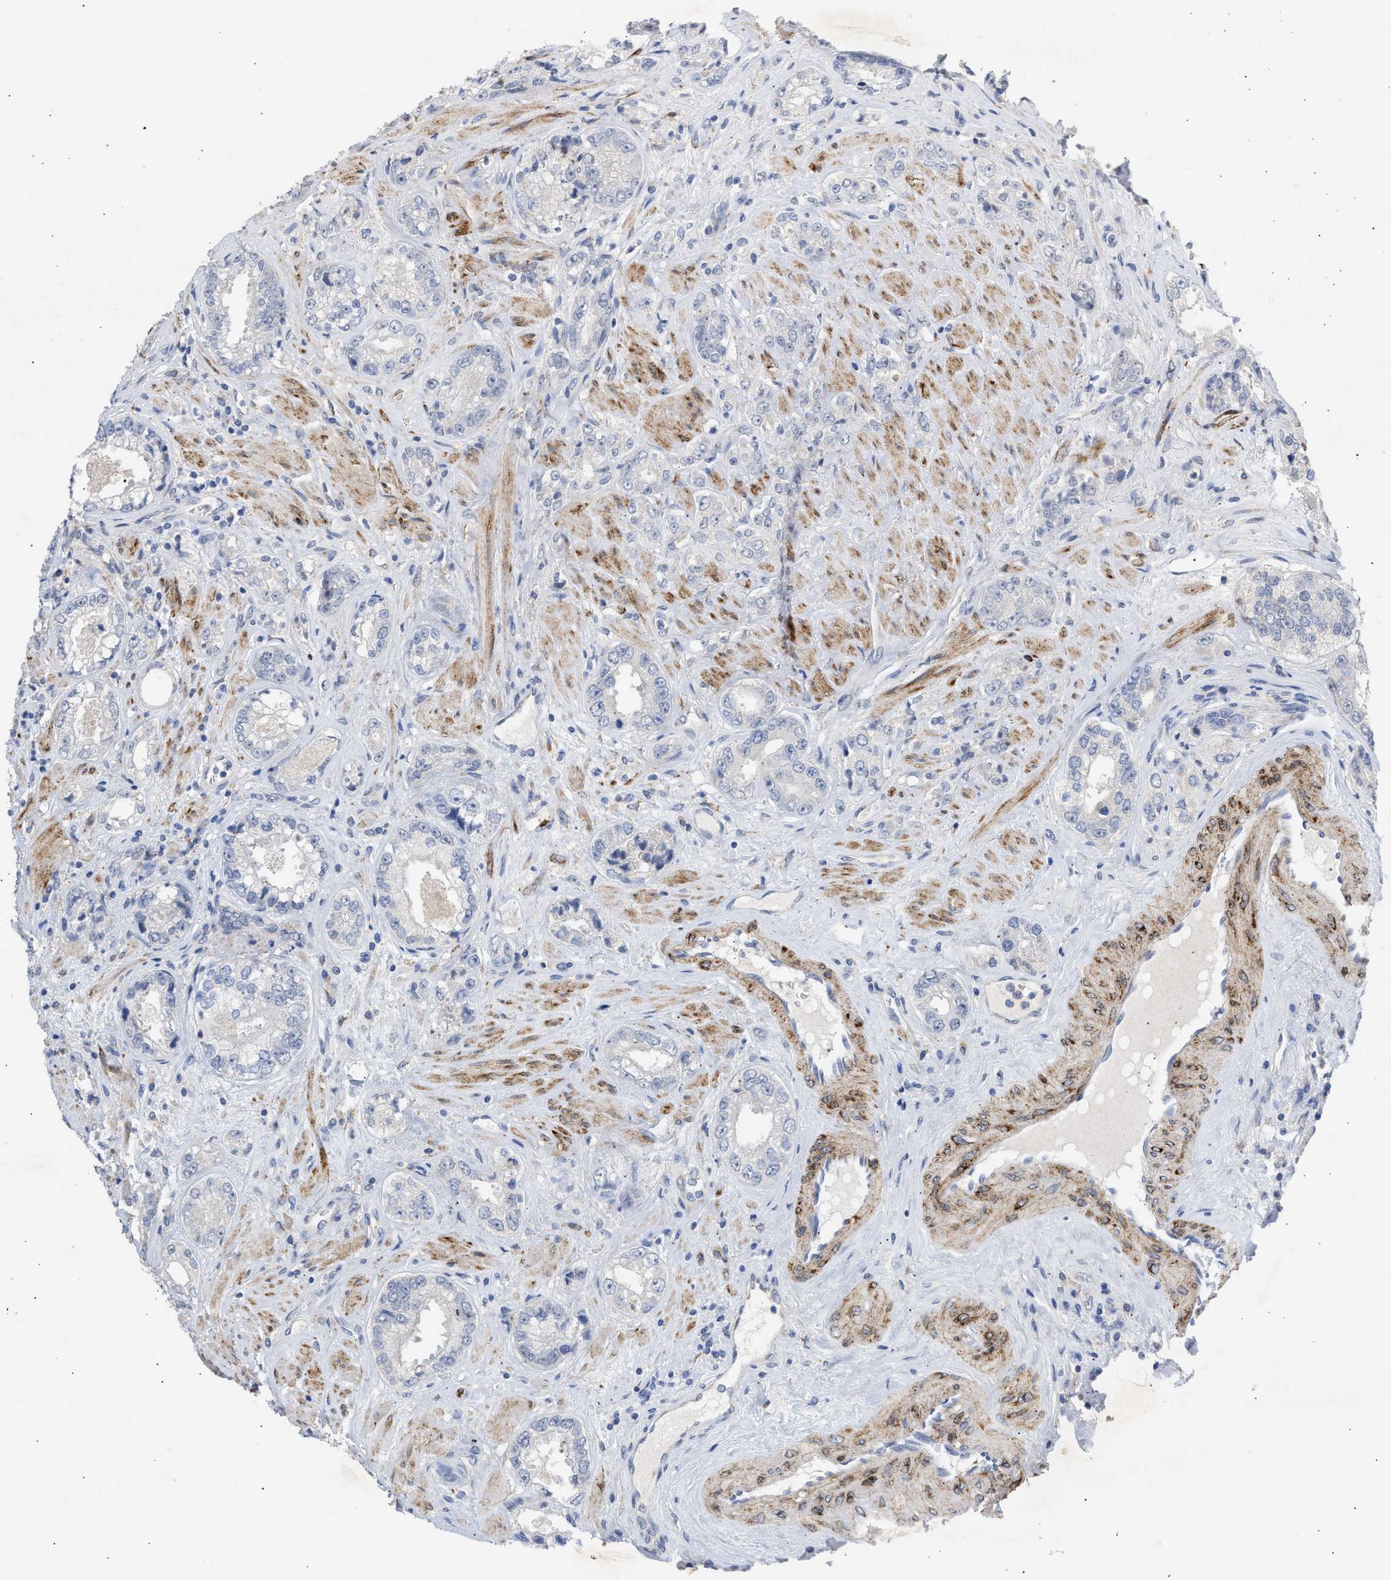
{"staining": {"intensity": "negative", "quantity": "none", "location": "none"}, "tissue": "prostate cancer", "cell_type": "Tumor cells", "image_type": "cancer", "snomed": [{"axis": "morphology", "description": "Adenocarcinoma, High grade"}, {"axis": "topography", "description": "Prostate"}], "caption": "Tumor cells are negative for brown protein staining in prostate cancer.", "gene": "SELENOM", "patient": {"sex": "male", "age": 61}}